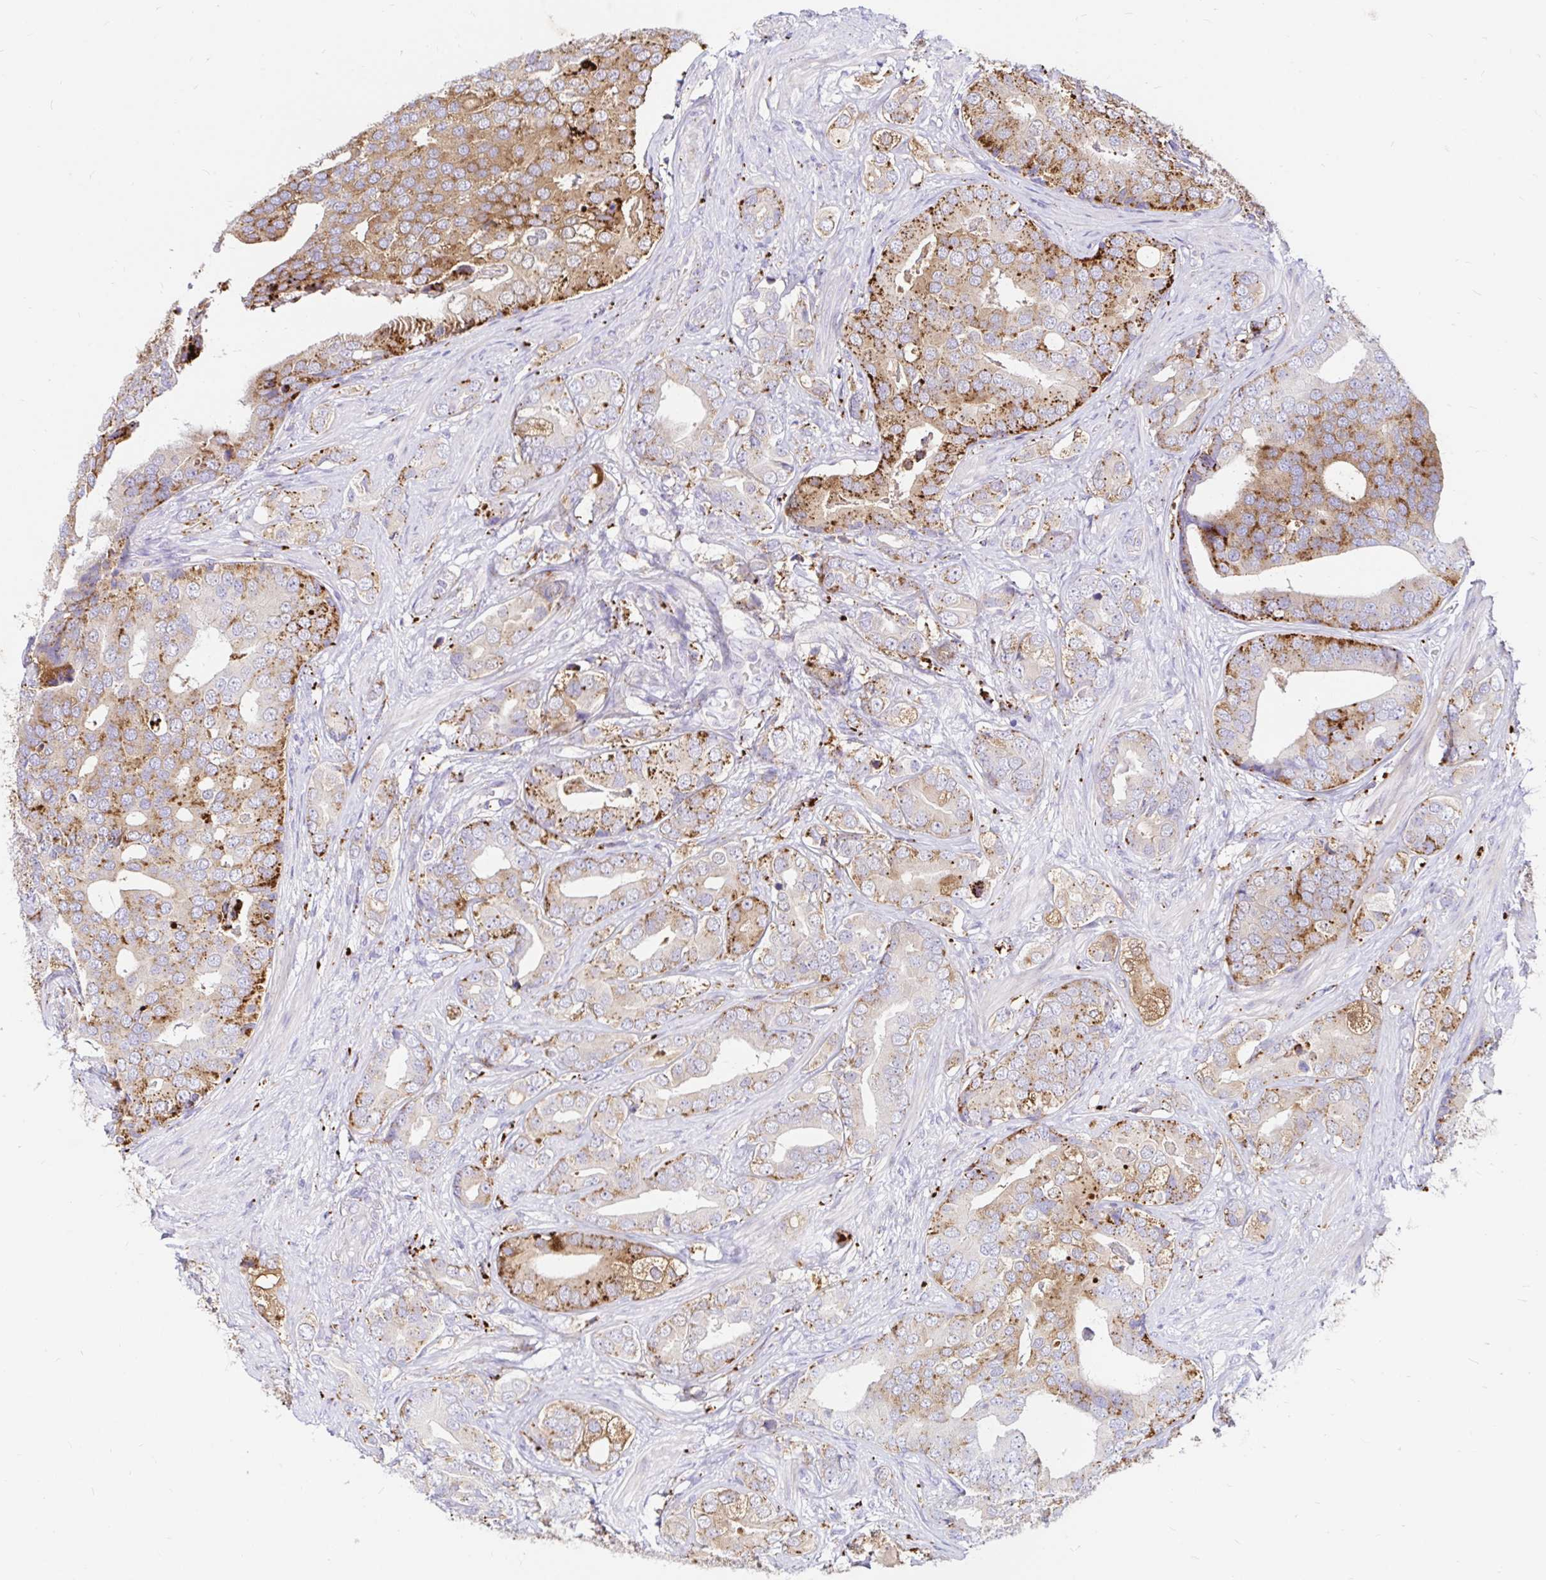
{"staining": {"intensity": "moderate", "quantity": ">75%", "location": "cytoplasmic/membranous"}, "tissue": "prostate cancer", "cell_type": "Tumor cells", "image_type": "cancer", "snomed": [{"axis": "morphology", "description": "Adenocarcinoma, High grade"}, {"axis": "topography", "description": "Prostate"}], "caption": "Prostate cancer (adenocarcinoma (high-grade)) stained with a protein marker displays moderate staining in tumor cells.", "gene": "FUCA1", "patient": {"sex": "male", "age": 62}}